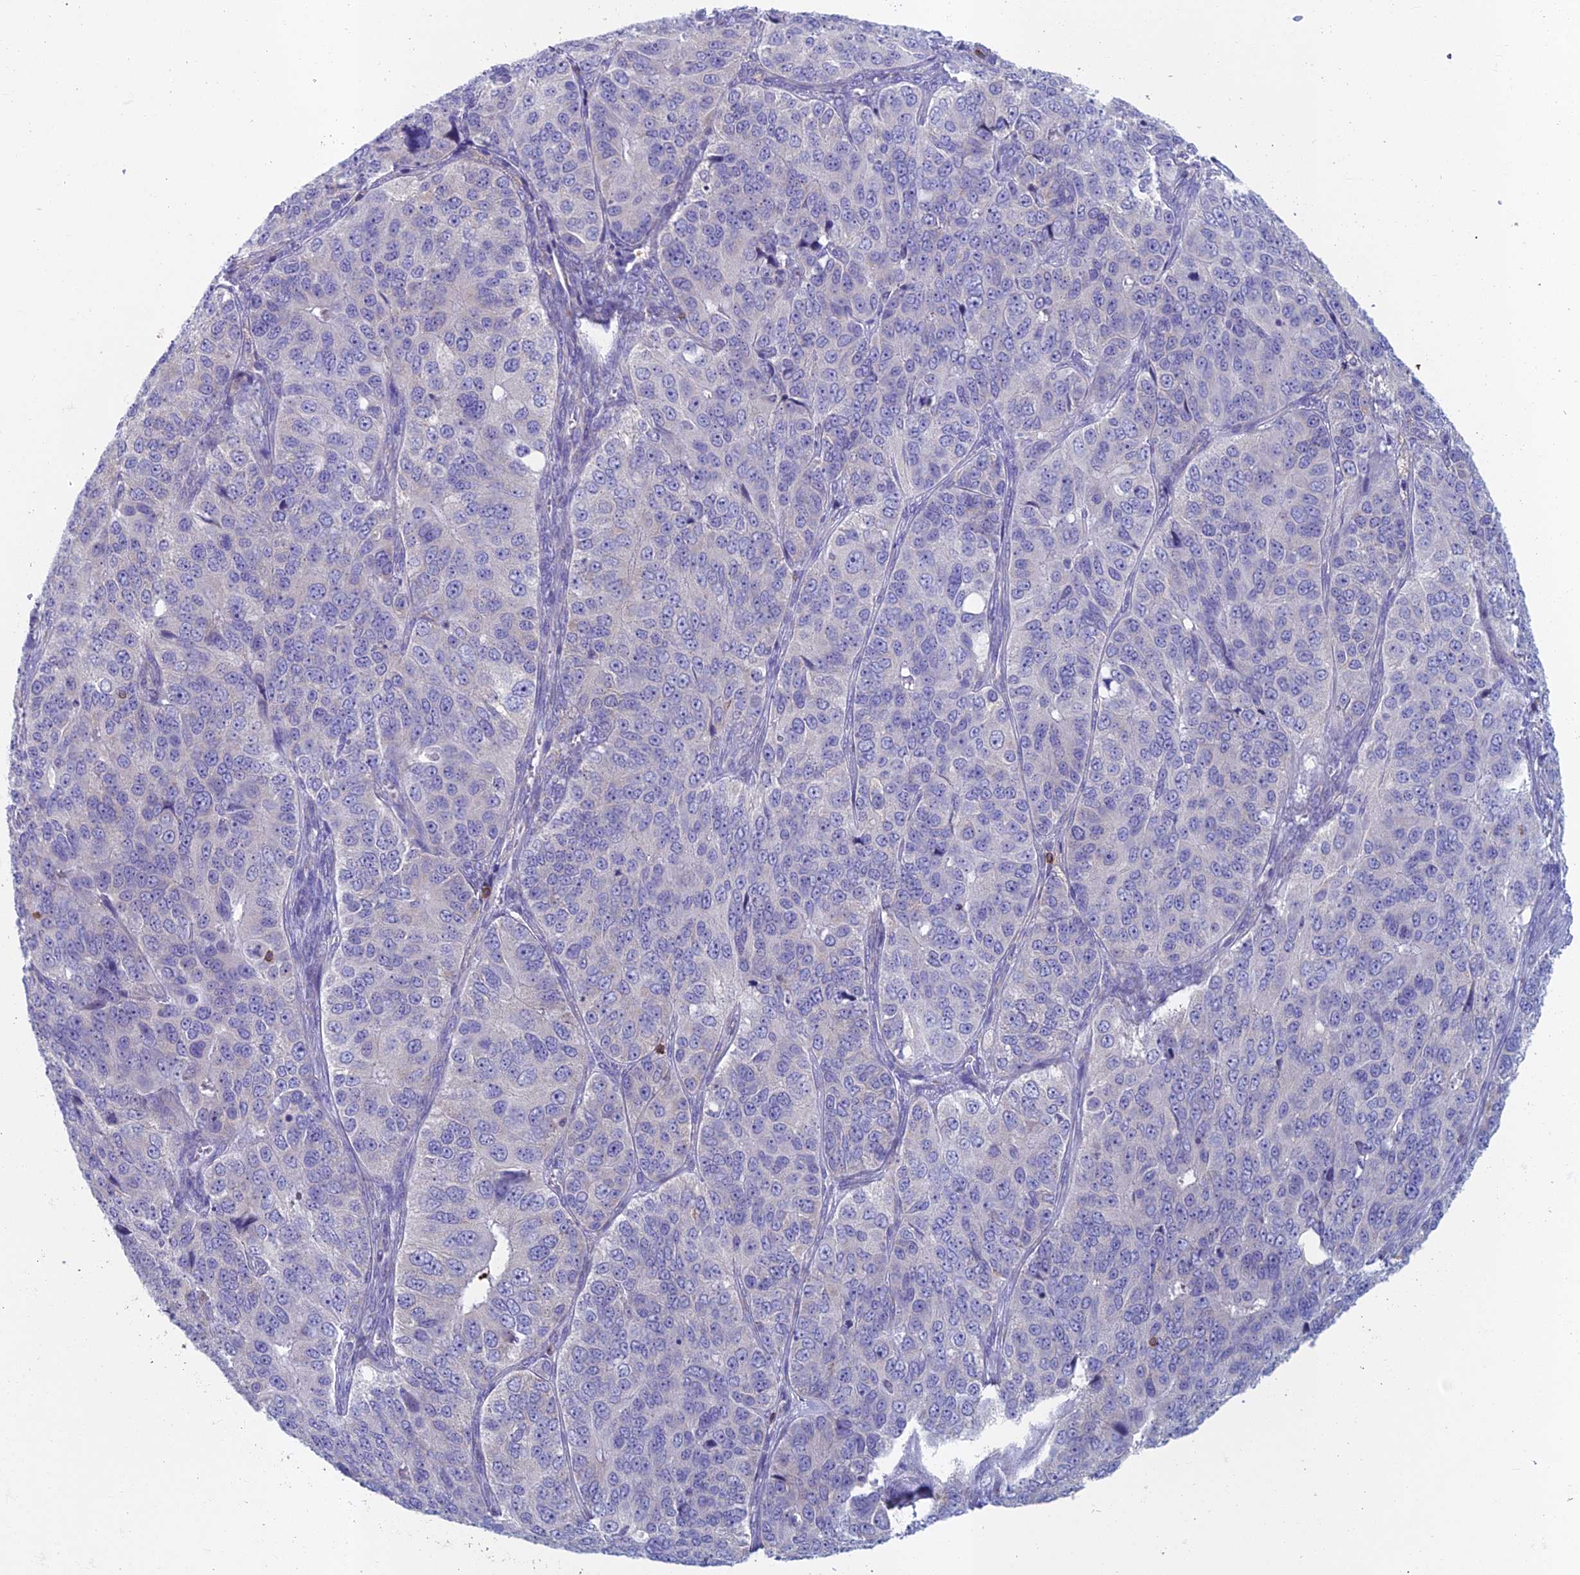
{"staining": {"intensity": "negative", "quantity": "none", "location": "none"}, "tissue": "ovarian cancer", "cell_type": "Tumor cells", "image_type": "cancer", "snomed": [{"axis": "morphology", "description": "Carcinoma, endometroid"}, {"axis": "topography", "description": "Ovary"}], "caption": "This is a micrograph of immunohistochemistry (IHC) staining of ovarian cancer (endometroid carcinoma), which shows no expression in tumor cells.", "gene": "ABI3BP", "patient": {"sex": "female", "age": 51}}